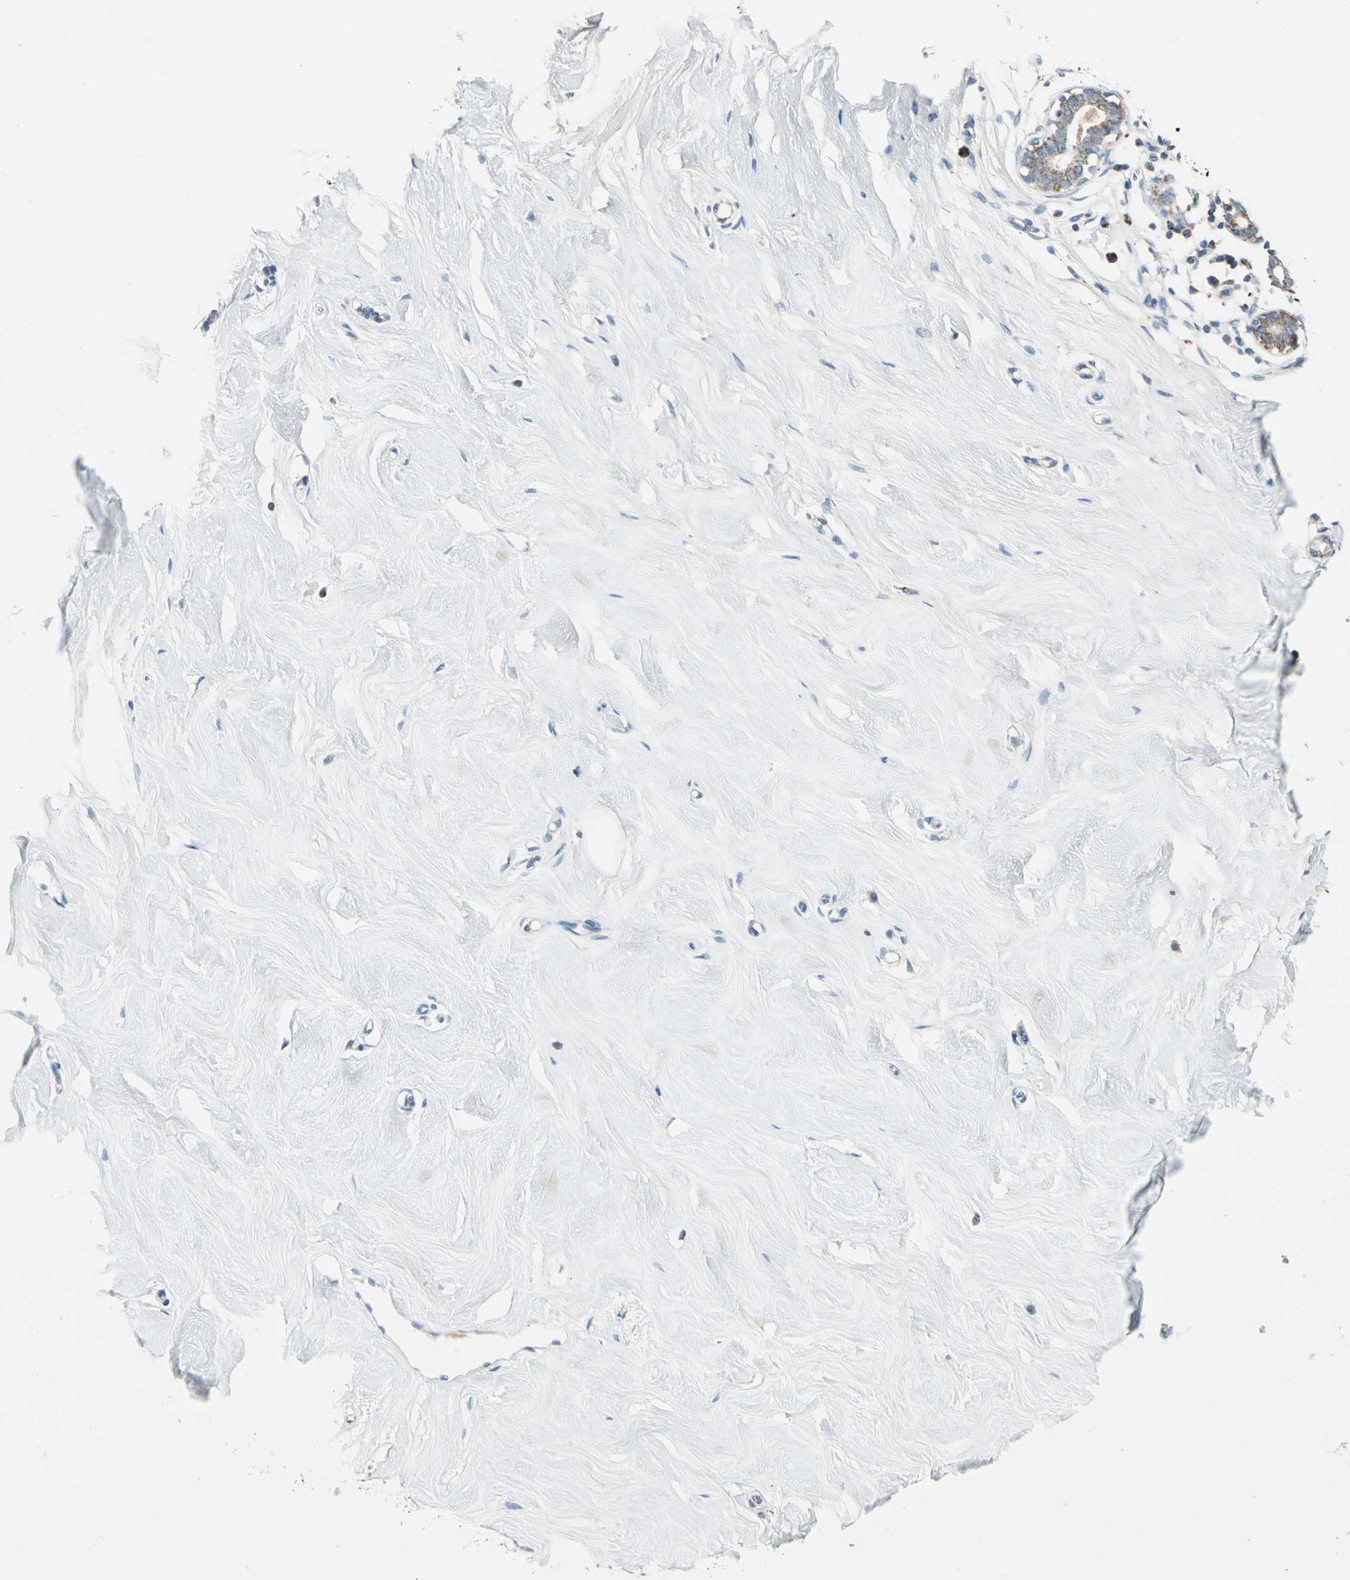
{"staining": {"intensity": "negative", "quantity": "none", "location": "none"}, "tissue": "breast", "cell_type": "Adipocytes", "image_type": "normal", "snomed": [{"axis": "morphology", "description": "Normal tissue, NOS"}, {"axis": "topography", "description": "Breast"}], "caption": "This is an IHC micrograph of unremarkable breast. There is no staining in adipocytes.", "gene": "ACADM", "patient": {"sex": "female", "age": 23}}